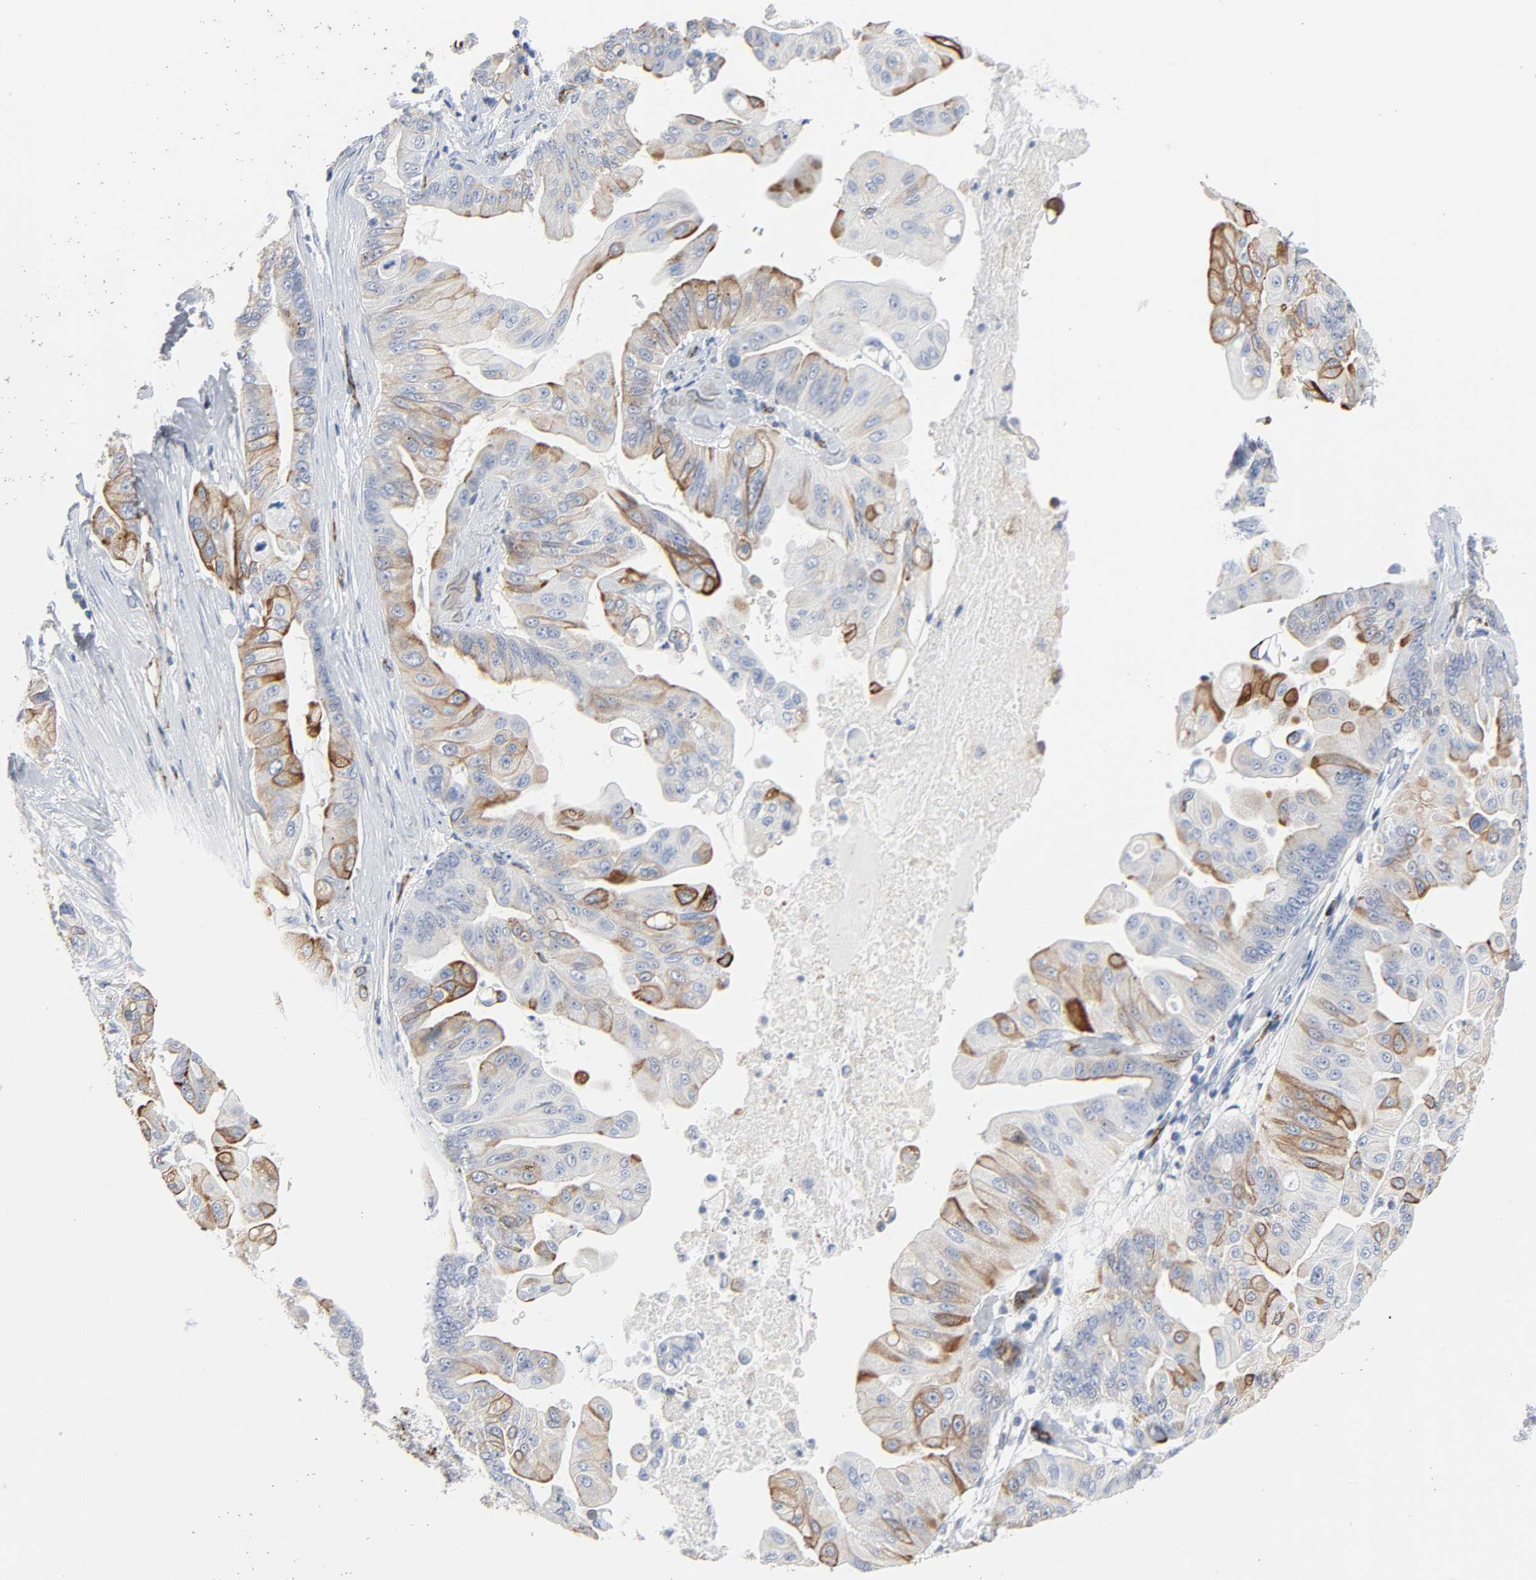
{"staining": {"intensity": "strong", "quantity": "<25%", "location": "cytoplasmic/membranous"}, "tissue": "pancreatic cancer", "cell_type": "Tumor cells", "image_type": "cancer", "snomed": [{"axis": "morphology", "description": "Adenocarcinoma, NOS"}, {"axis": "topography", "description": "Pancreas"}], "caption": "Immunohistochemical staining of adenocarcinoma (pancreatic) exhibits medium levels of strong cytoplasmic/membranous staining in about <25% of tumor cells.", "gene": "PECAM1", "patient": {"sex": "female", "age": 75}}